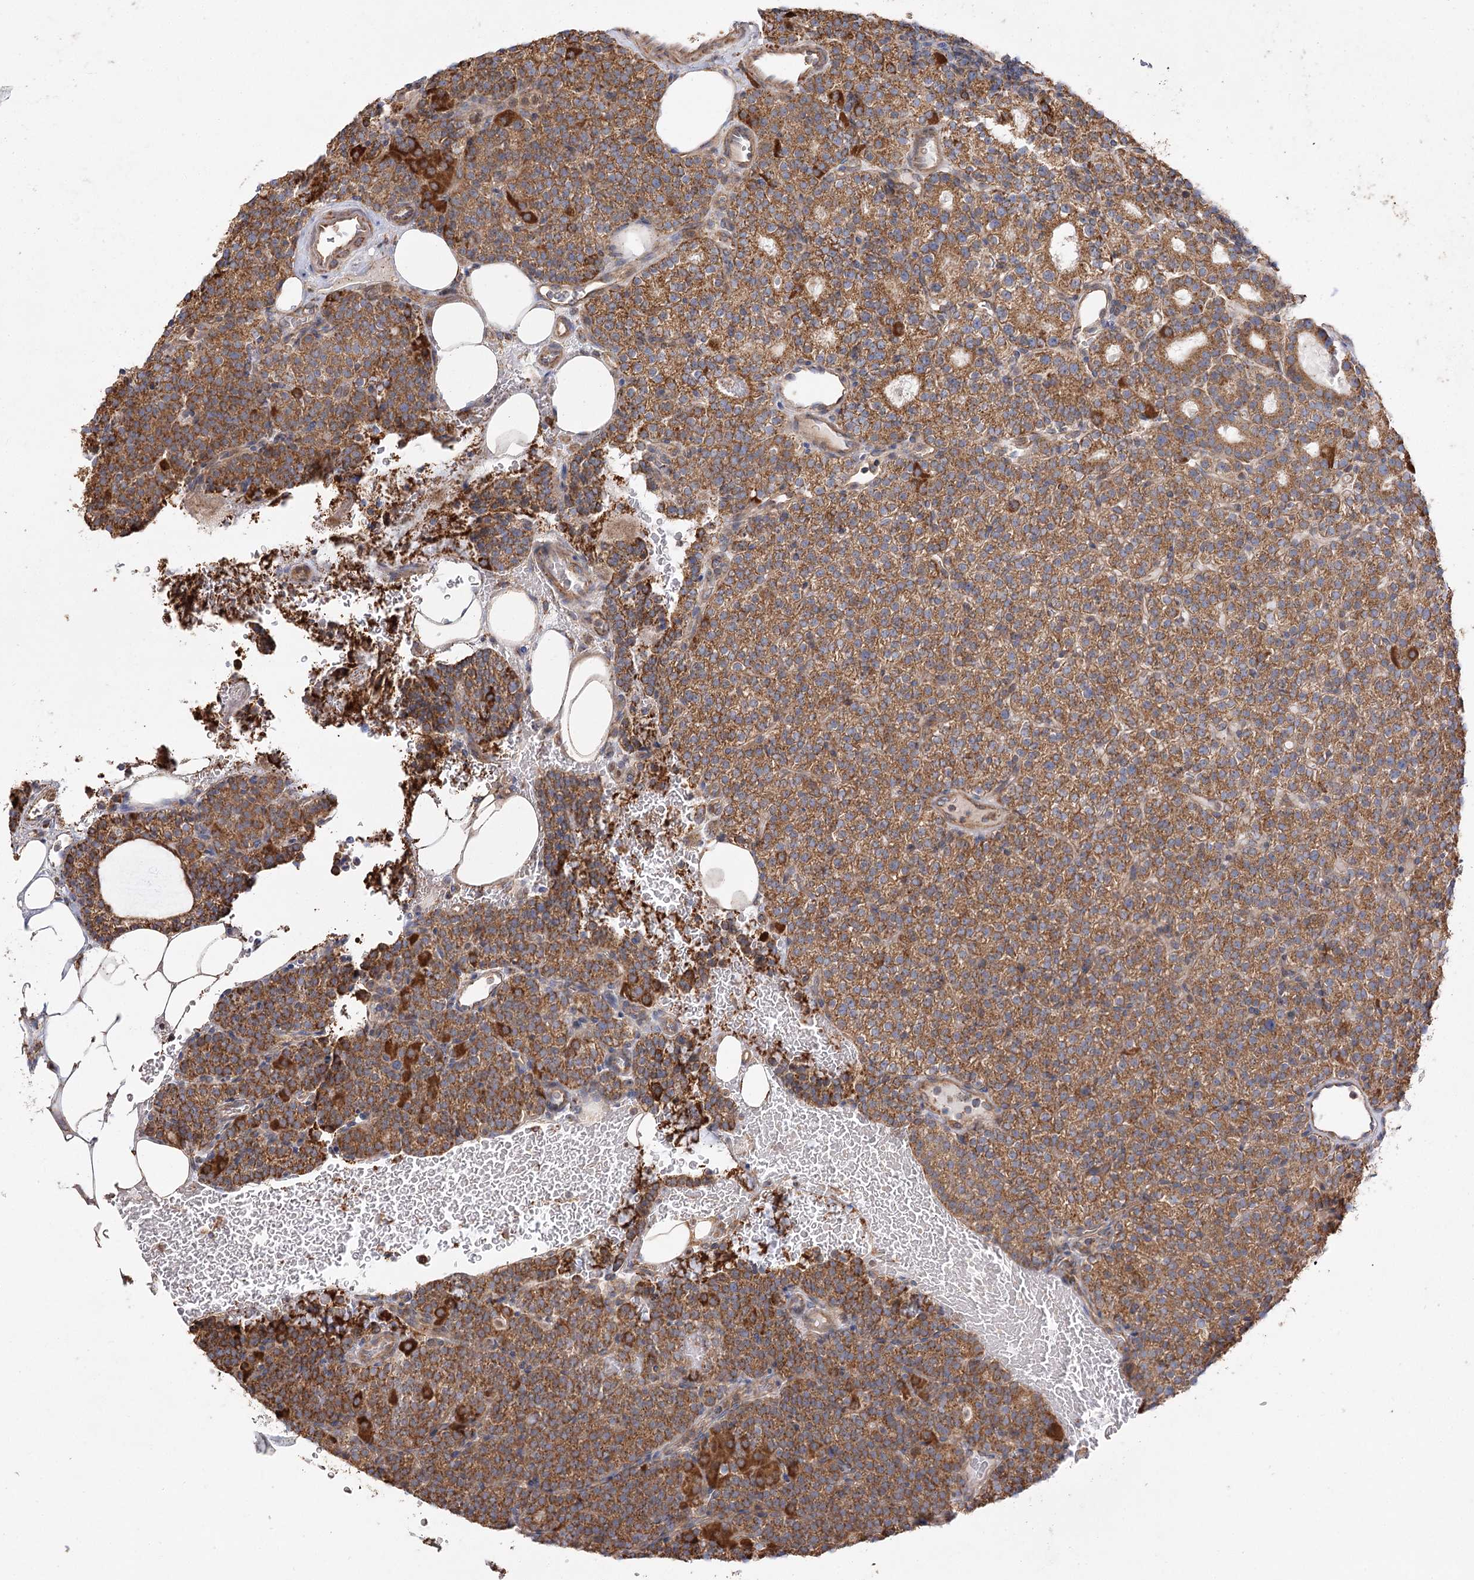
{"staining": {"intensity": "moderate", "quantity": ">75%", "location": "cytoplasmic/membranous"}, "tissue": "parathyroid gland", "cell_type": "Glandular cells", "image_type": "normal", "snomed": [{"axis": "morphology", "description": "Normal tissue, NOS"}, {"axis": "topography", "description": "Parathyroid gland"}], "caption": "Benign parathyroid gland reveals moderate cytoplasmic/membranous positivity in about >75% of glandular cells, visualized by immunohistochemistry.", "gene": "ZFYVE16", "patient": {"sex": "female", "age": 48}}